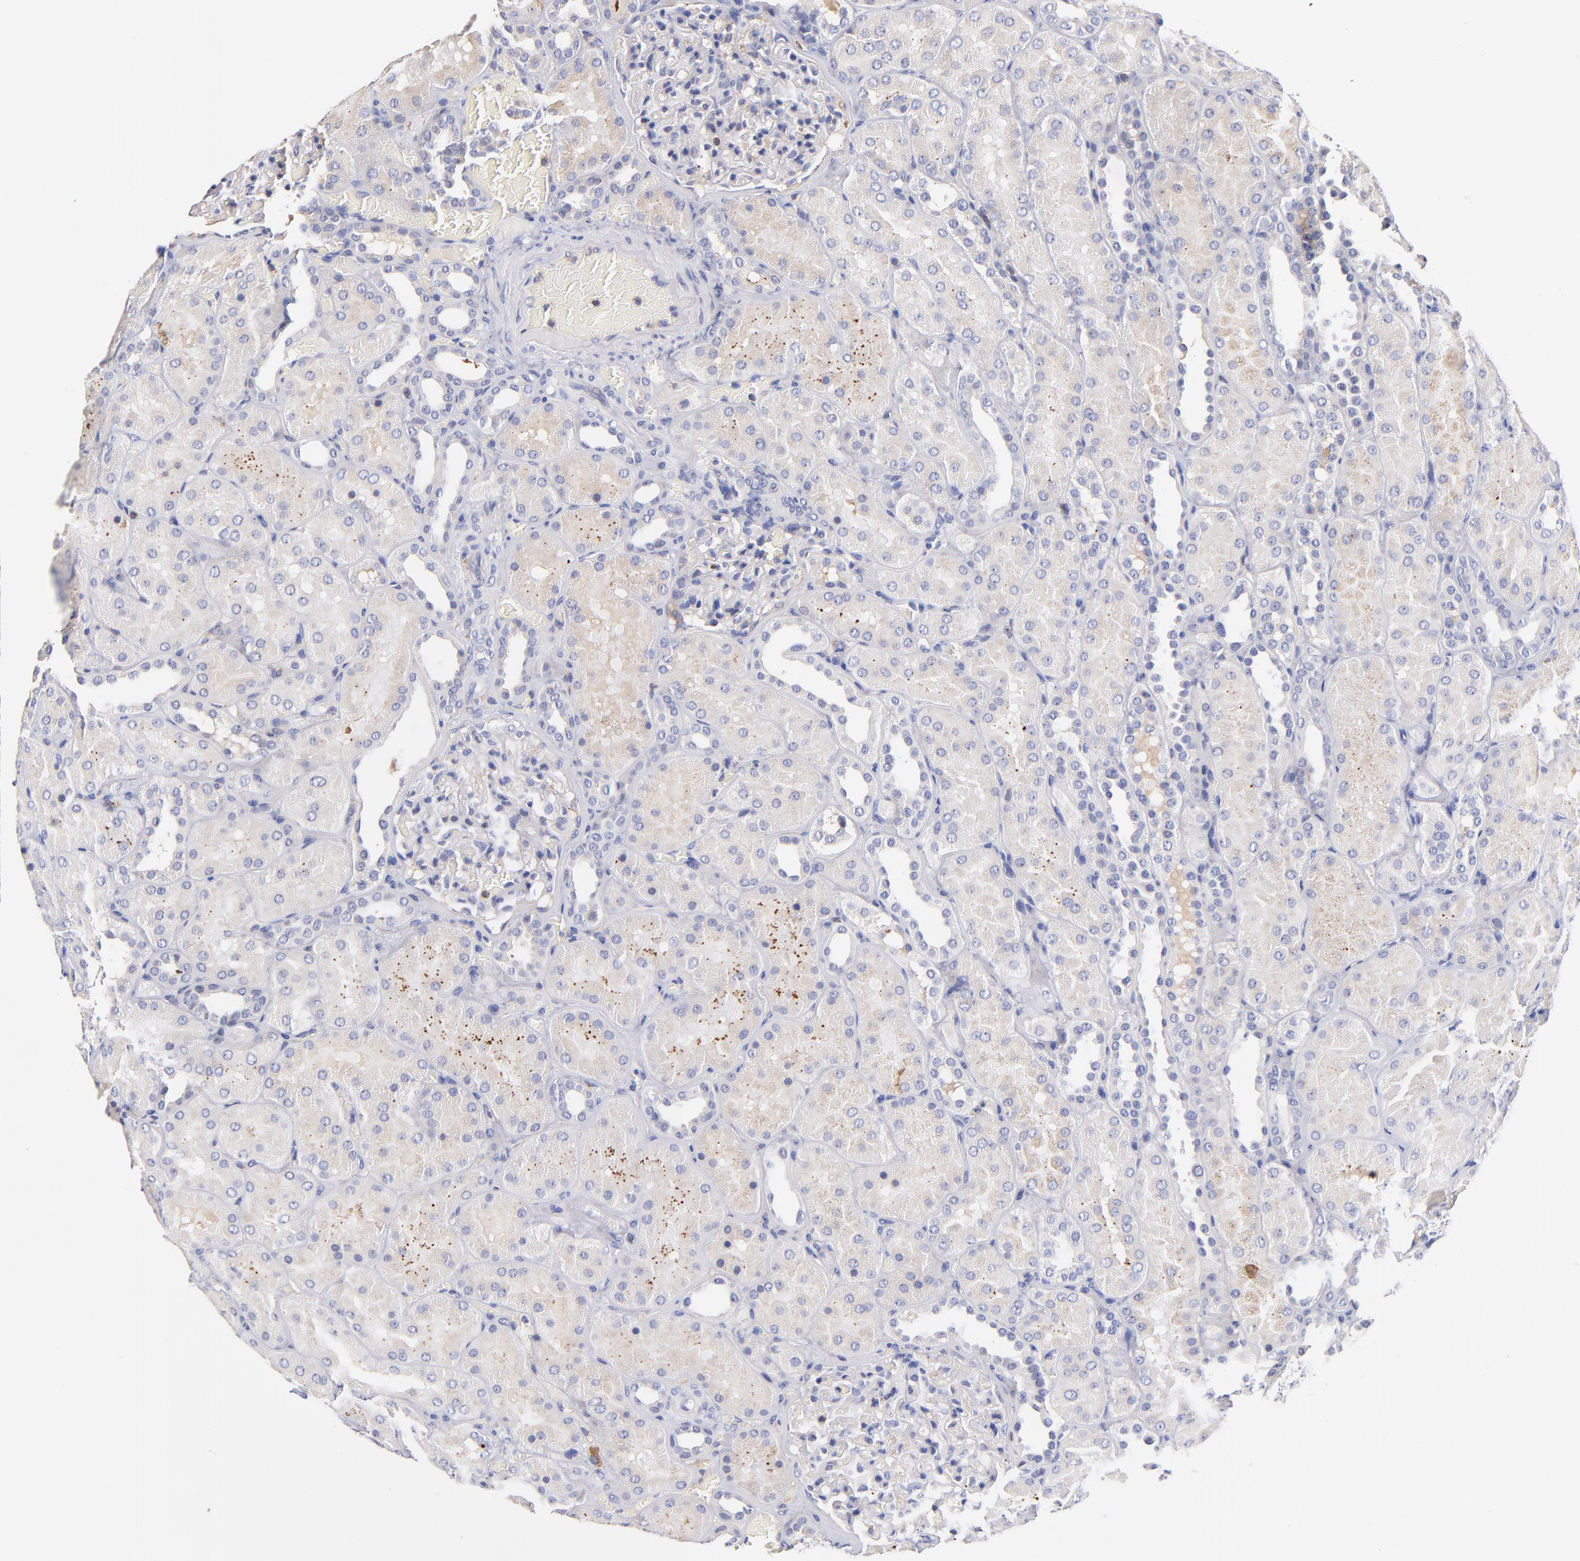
{"staining": {"intensity": "negative", "quantity": "none", "location": "none"}, "tissue": "kidney", "cell_type": "Cells in glomeruli", "image_type": "normal", "snomed": [{"axis": "morphology", "description": "Normal tissue, NOS"}, {"axis": "topography", "description": "Kidney"}], "caption": "This is an IHC image of benign kidney. There is no positivity in cells in glomeruli.", "gene": "KREMEN2", "patient": {"sex": "male", "age": 28}}